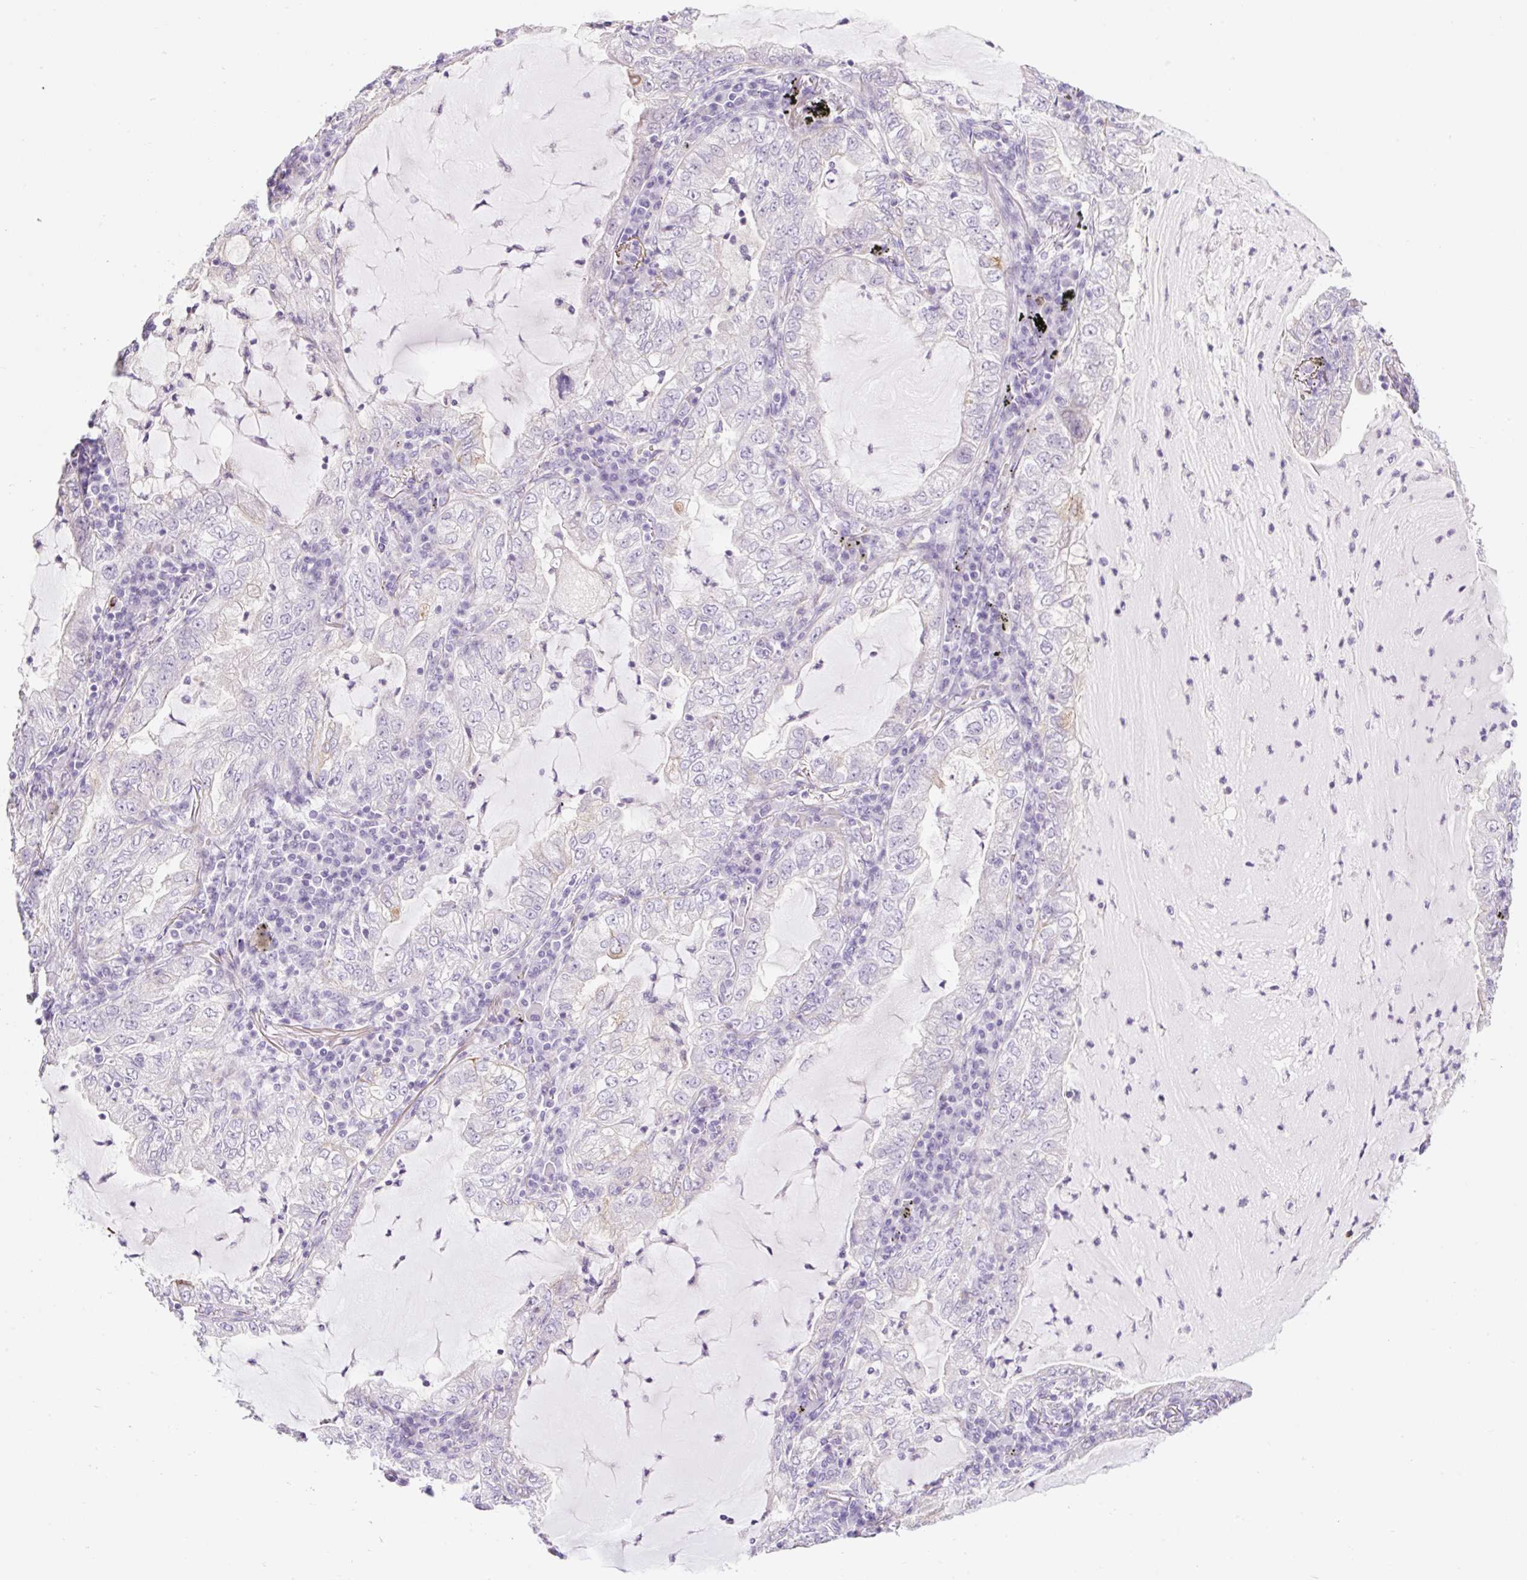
{"staining": {"intensity": "weak", "quantity": "<25%", "location": "cytoplasmic/membranous"}, "tissue": "lung cancer", "cell_type": "Tumor cells", "image_type": "cancer", "snomed": [{"axis": "morphology", "description": "Adenocarcinoma, NOS"}, {"axis": "topography", "description": "Lung"}], "caption": "Lung cancer stained for a protein using immunohistochemistry (IHC) reveals no staining tumor cells.", "gene": "BCAS1", "patient": {"sex": "female", "age": 73}}